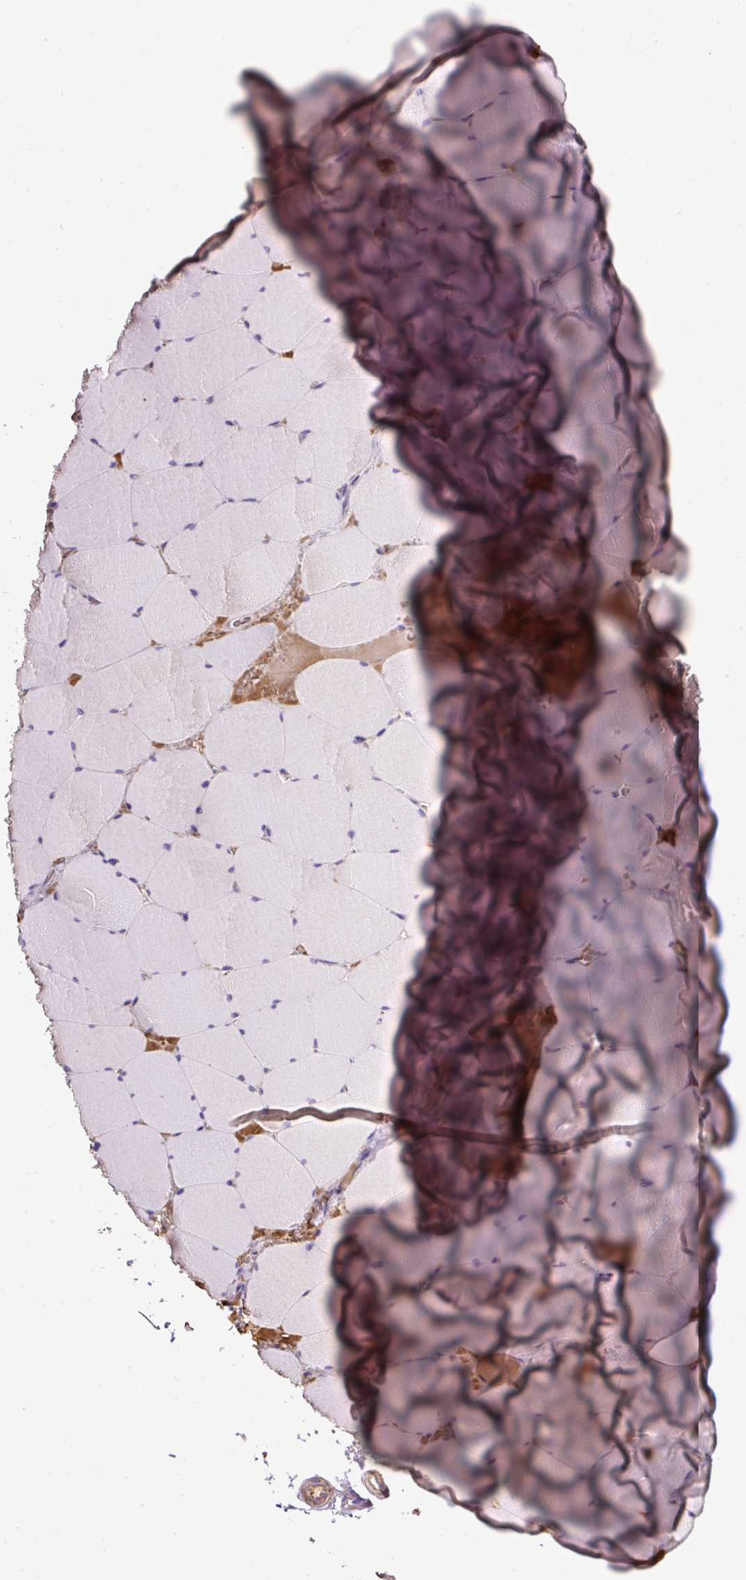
{"staining": {"intensity": "weak", "quantity": "<25%", "location": "cytoplasmic/membranous"}, "tissue": "skeletal muscle", "cell_type": "Myocytes", "image_type": "normal", "snomed": [{"axis": "morphology", "description": "Normal tissue, NOS"}, {"axis": "topography", "description": "Skeletal muscle"}, {"axis": "topography", "description": "Head-Neck"}], "caption": "The image exhibits no staining of myocytes in unremarkable skeletal muscle.", "gene": "CXCL13", "patient": {"sex": "male", "age": 66}}